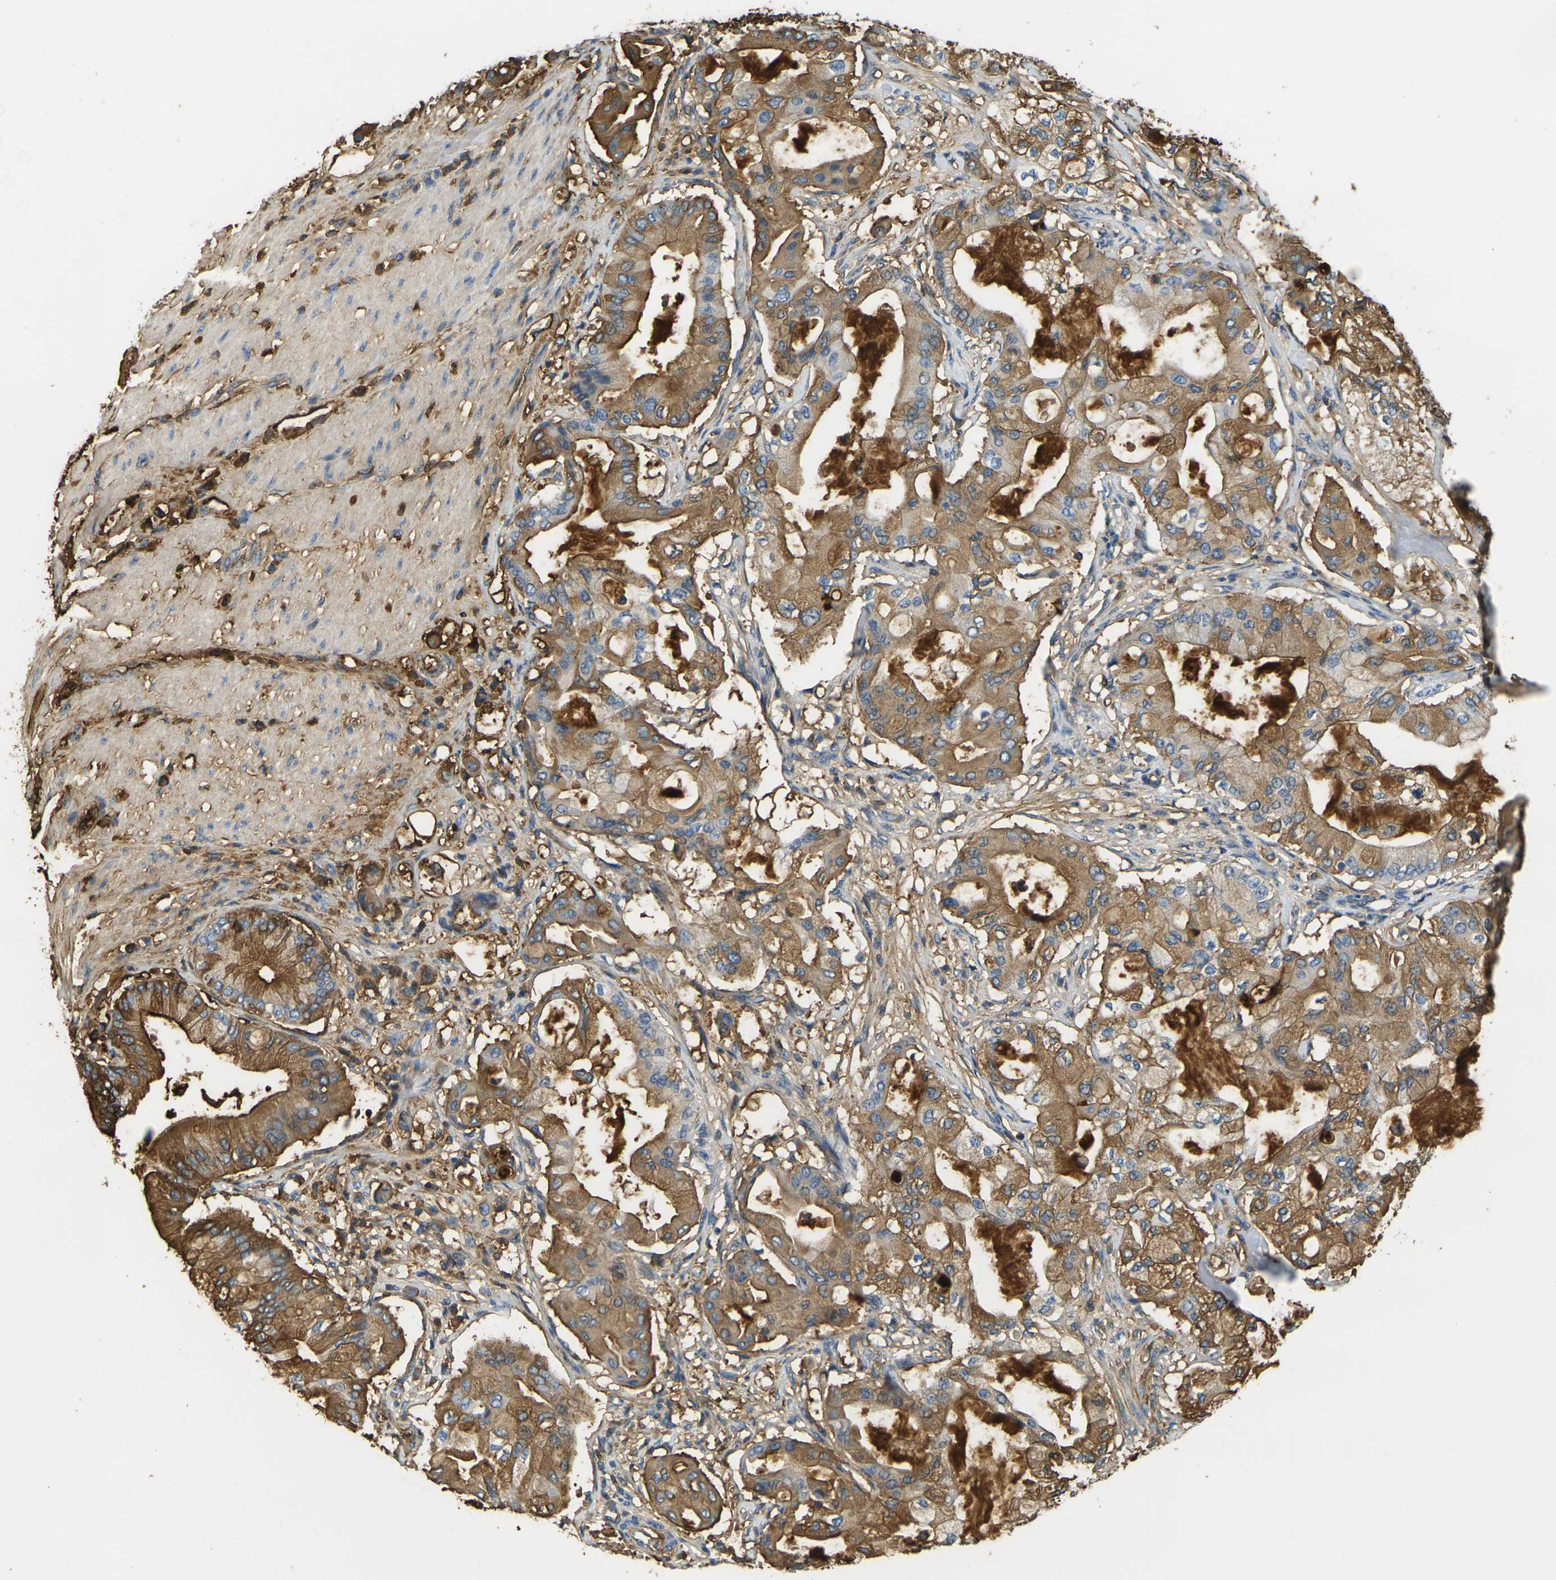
{"staining": {"intensity": "moderate", "quantity": ">75%", "location": "cytoplasmic/membranous"}, "tissue": "pancreatic cancer", "cell_type": "Tumor cells", "image_type": "cancer", "snomed": [{"axis": "morphology", "description": "Adenocarcinoma, NOS"}, {"axis": "morphology", "description": "Adenocarcinoma, metastatic, NOS"}, {"axis": "topography", "description": "Lymph node"}, {"axis": "topography", "description": "Pancreas"}, {"axis": "topography", "description": "Duodenum"}], "caption": "Immunohistochemistry (DAB (3,3'-diaminobenzidine)) staining of human pancreatic cancer exhibits moderate cytoplasmic/membranous protein staining in approximately >75% of tumor cells.", "gene": "PLCD1", "patient": {"sex": "female", "age": 64}}